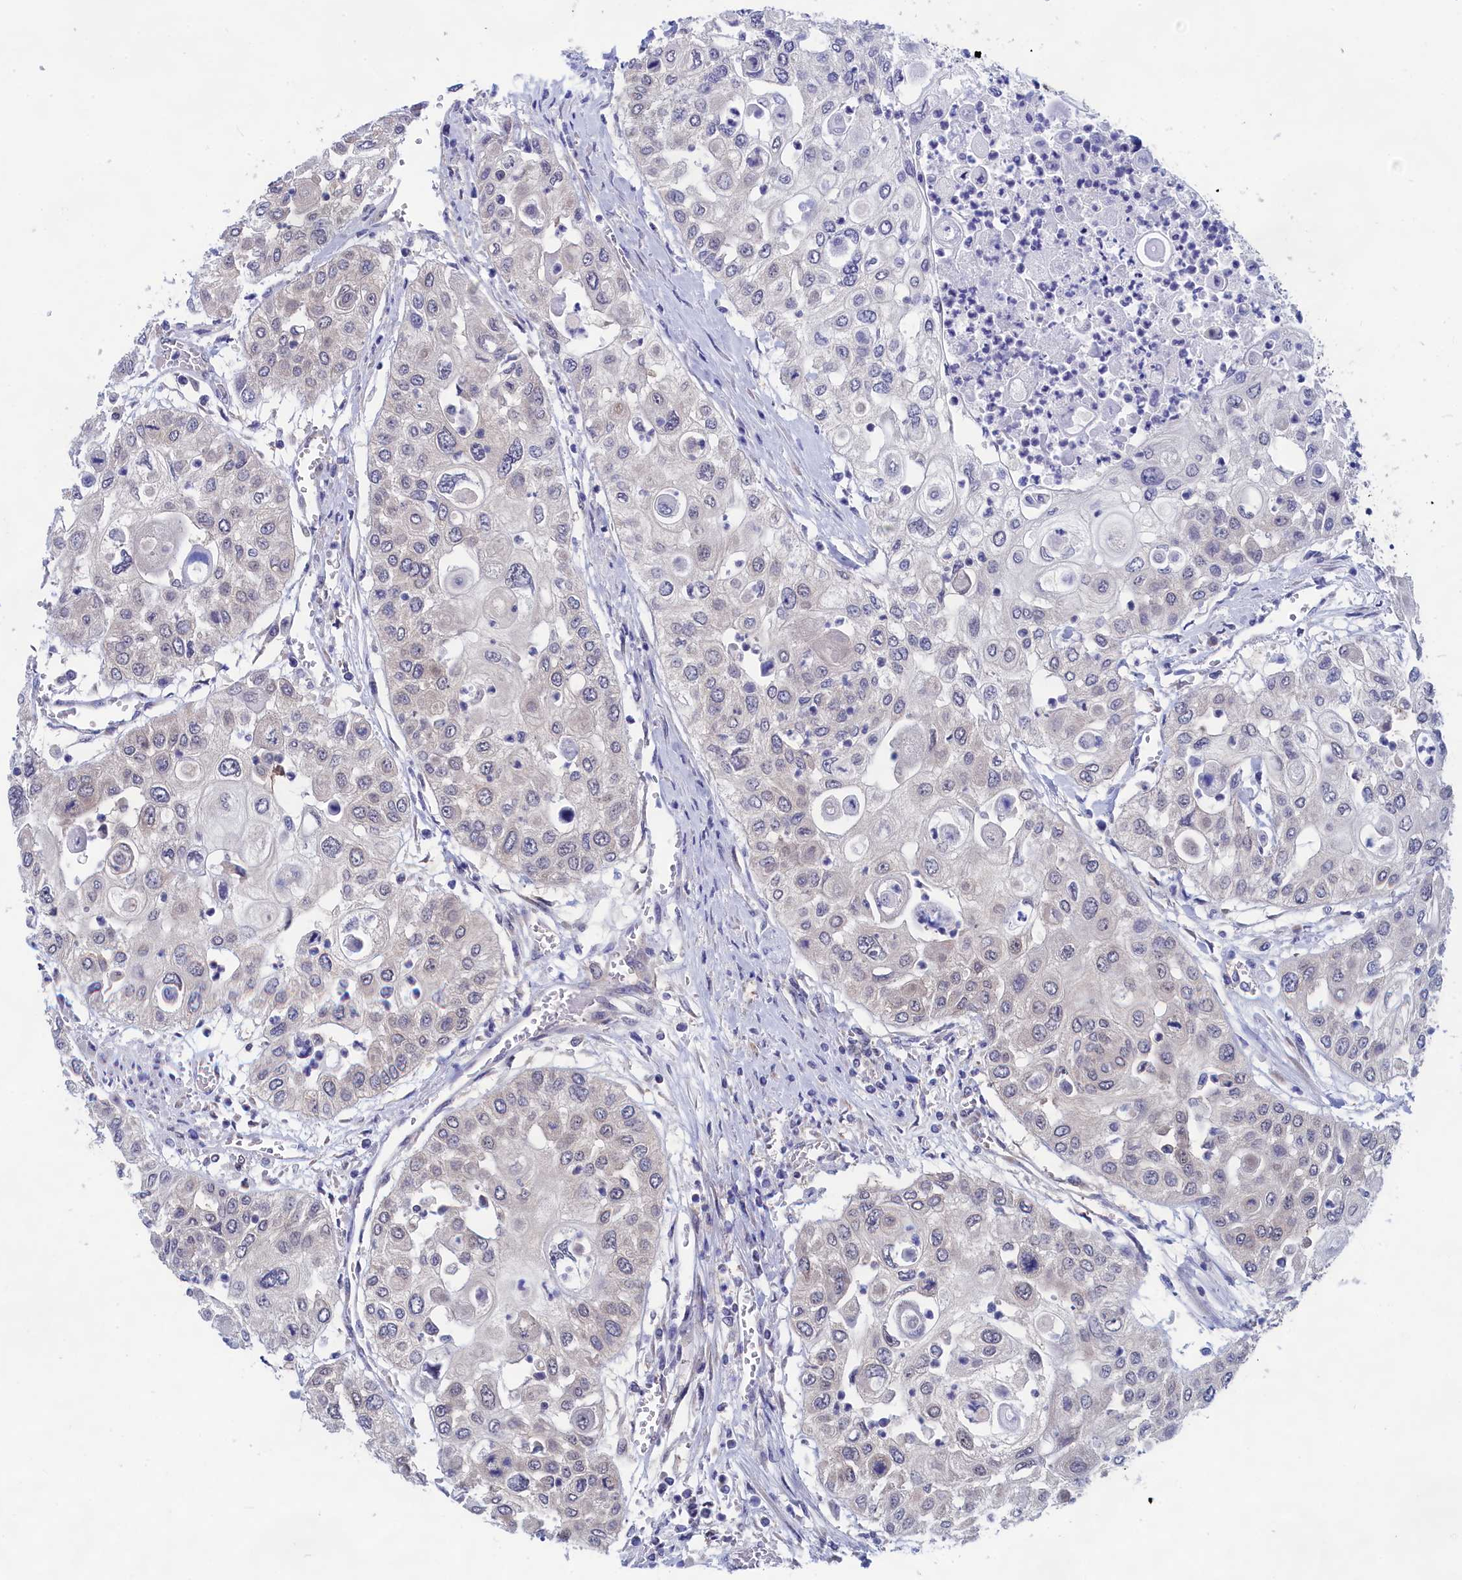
{"staining": {"intensity": "negative", "quantity": "none", "location": "none"}, "tissue": "urothelial cancer", "cell_type": "Tumor cells", "image_type": "cancer", "snomed": [{"axis": "morphology", "description": "Urothelial carcinoma, High grade"}, {"axis": "topography", "description": "Urinary bladder"}], "caption": "Tumor cells are negative for protein expression in human high-grade urothelial carcinoma.", "gene": "PGP", "patient": {"sex": "female", "age": 79}}